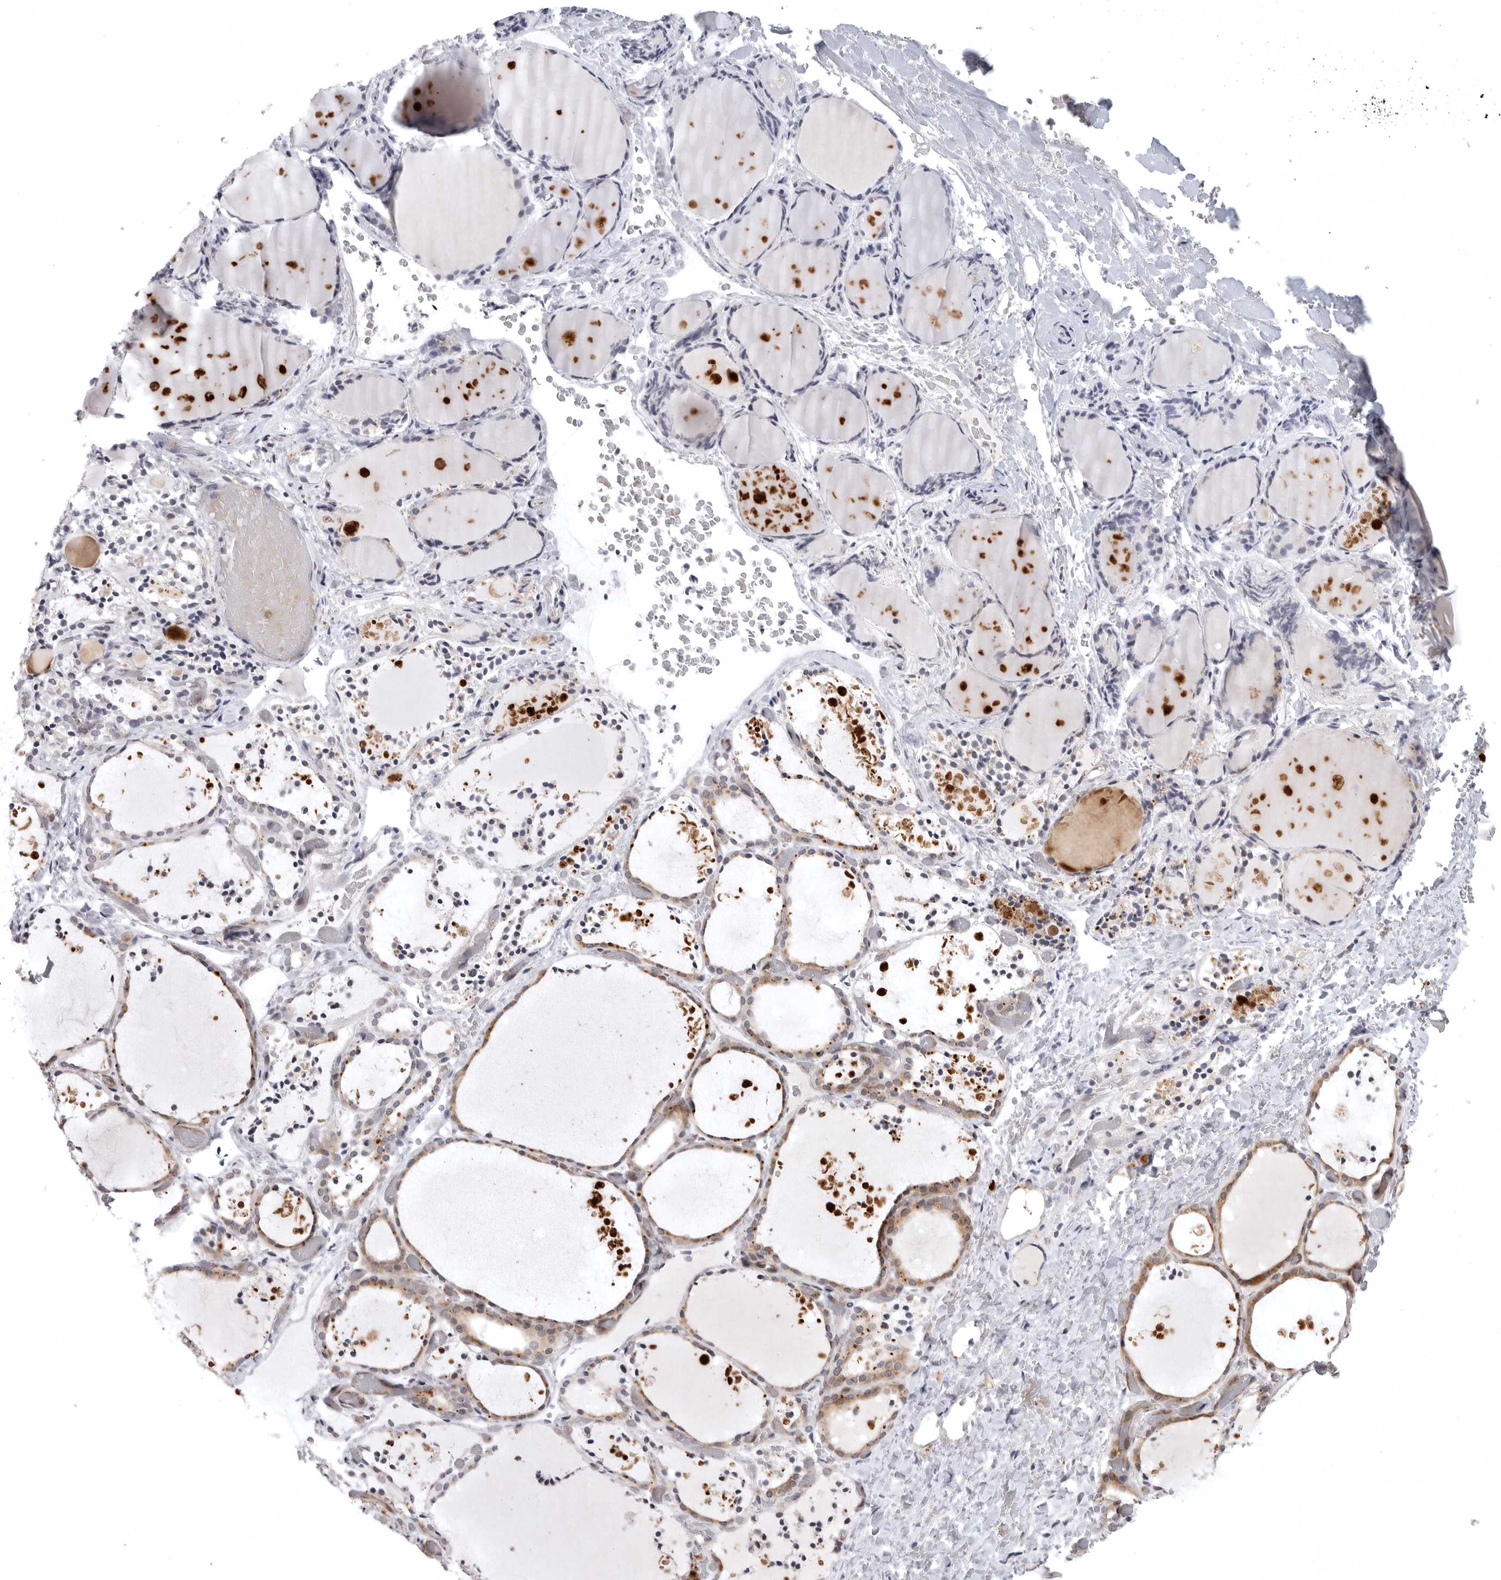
{"staining": {"intensity": "moderate", "quantity": "25%-75%", "location": "cytoplasmic/membranous,nuclear"}, "tissue": "thyroid gland", "cell_type": "Glandular cells", "image_type": "normal", "snomed": [{"axis": "morphology", "description": "Normal tissue, NOS"}, {"axis": "topography", "description": "Thyroid gland"}], "caption": "Immunohistochemical staining of benign thyroid gland exhibits moderate cytoplasmic/membranous,nuclear protein staining in about 25%-75% of glandular cells. (DAB (3,3'-diaminobenzidine) IHC, brown staining for protein, blue staining for nuclei).", "gene": "CD300LD", "patient": {"sex": "female", "age": 44}}